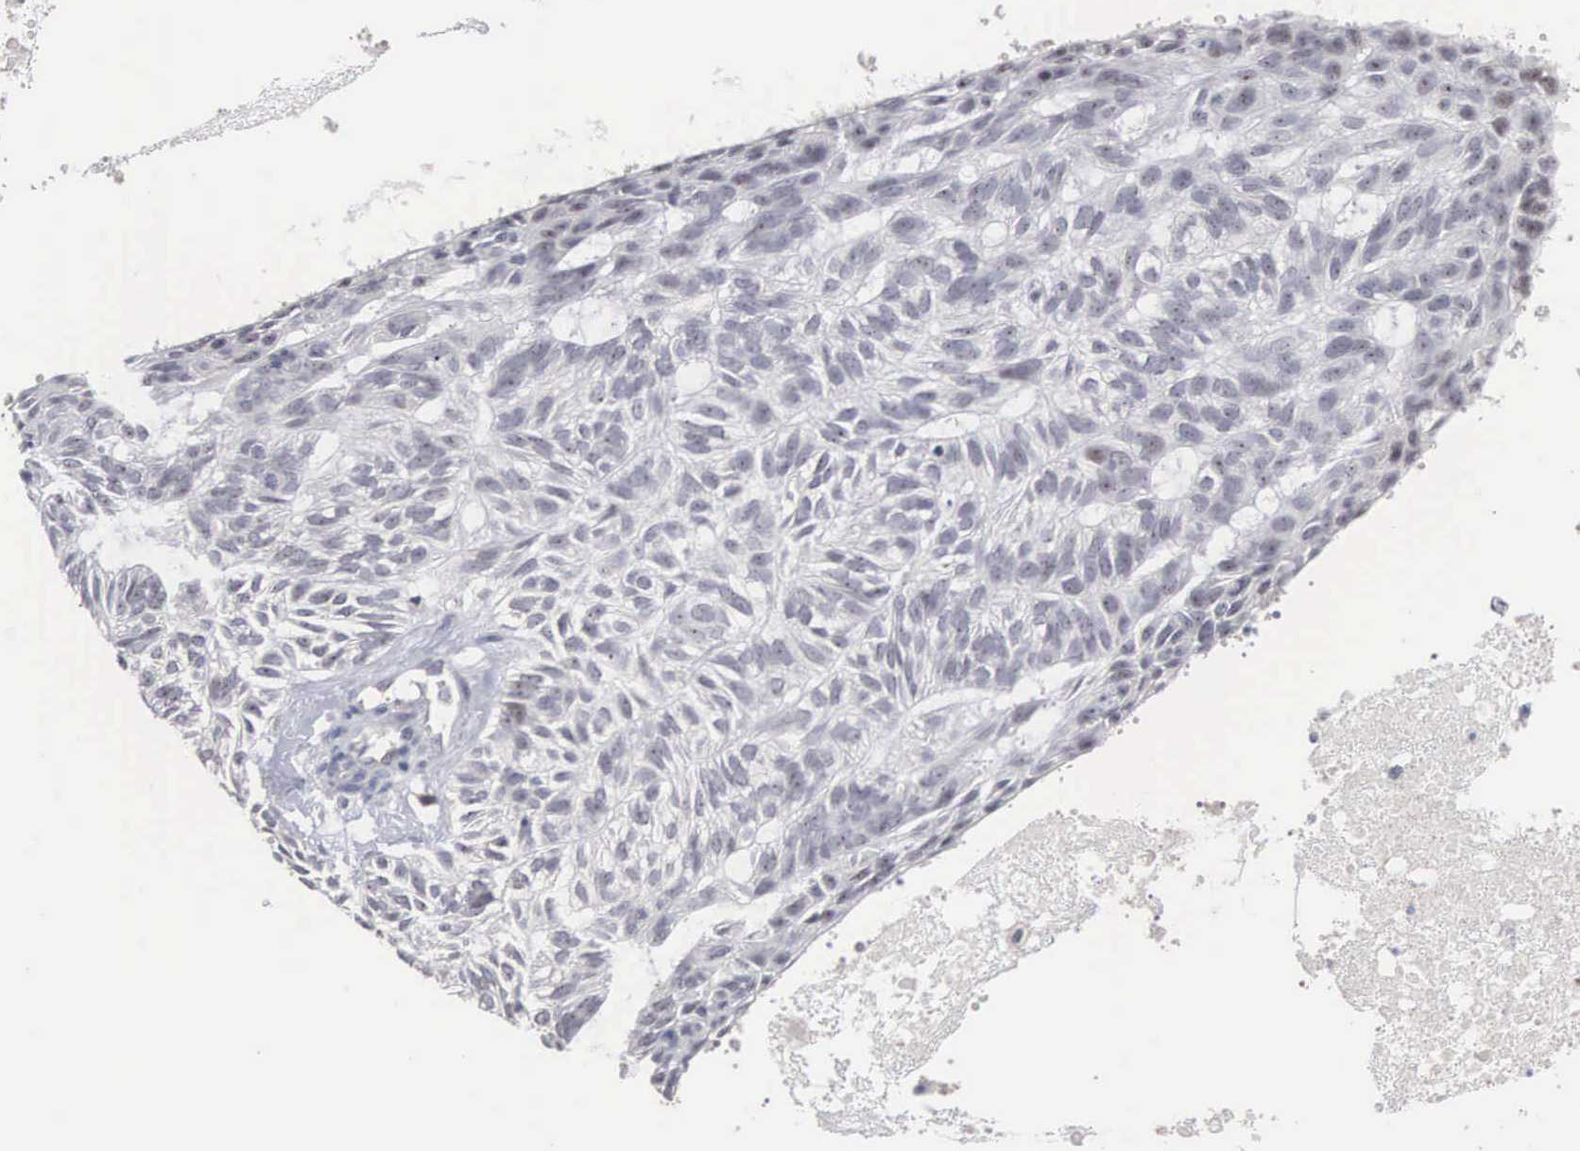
{"staining": {"intensity": "negative", "quantity": "none", "location": "none"}, "tissue": "skin cancer", "cell_type": "Tumor cells", "image_type": "cancer", "snomed": [{"axis": "morphology", "description": "Basal cell carcinoma"}, {"axis": "topography", "description": "Skin"}], "caption": "DAB (3,3'-diaminobenzidine) immunohistochemical staining of human skin cancer (basal cell carcinoma) exhibits no significant positivity in tumor cells.", "gene": "ACOT4", "patient": {"sex": "male", "age": 75}}